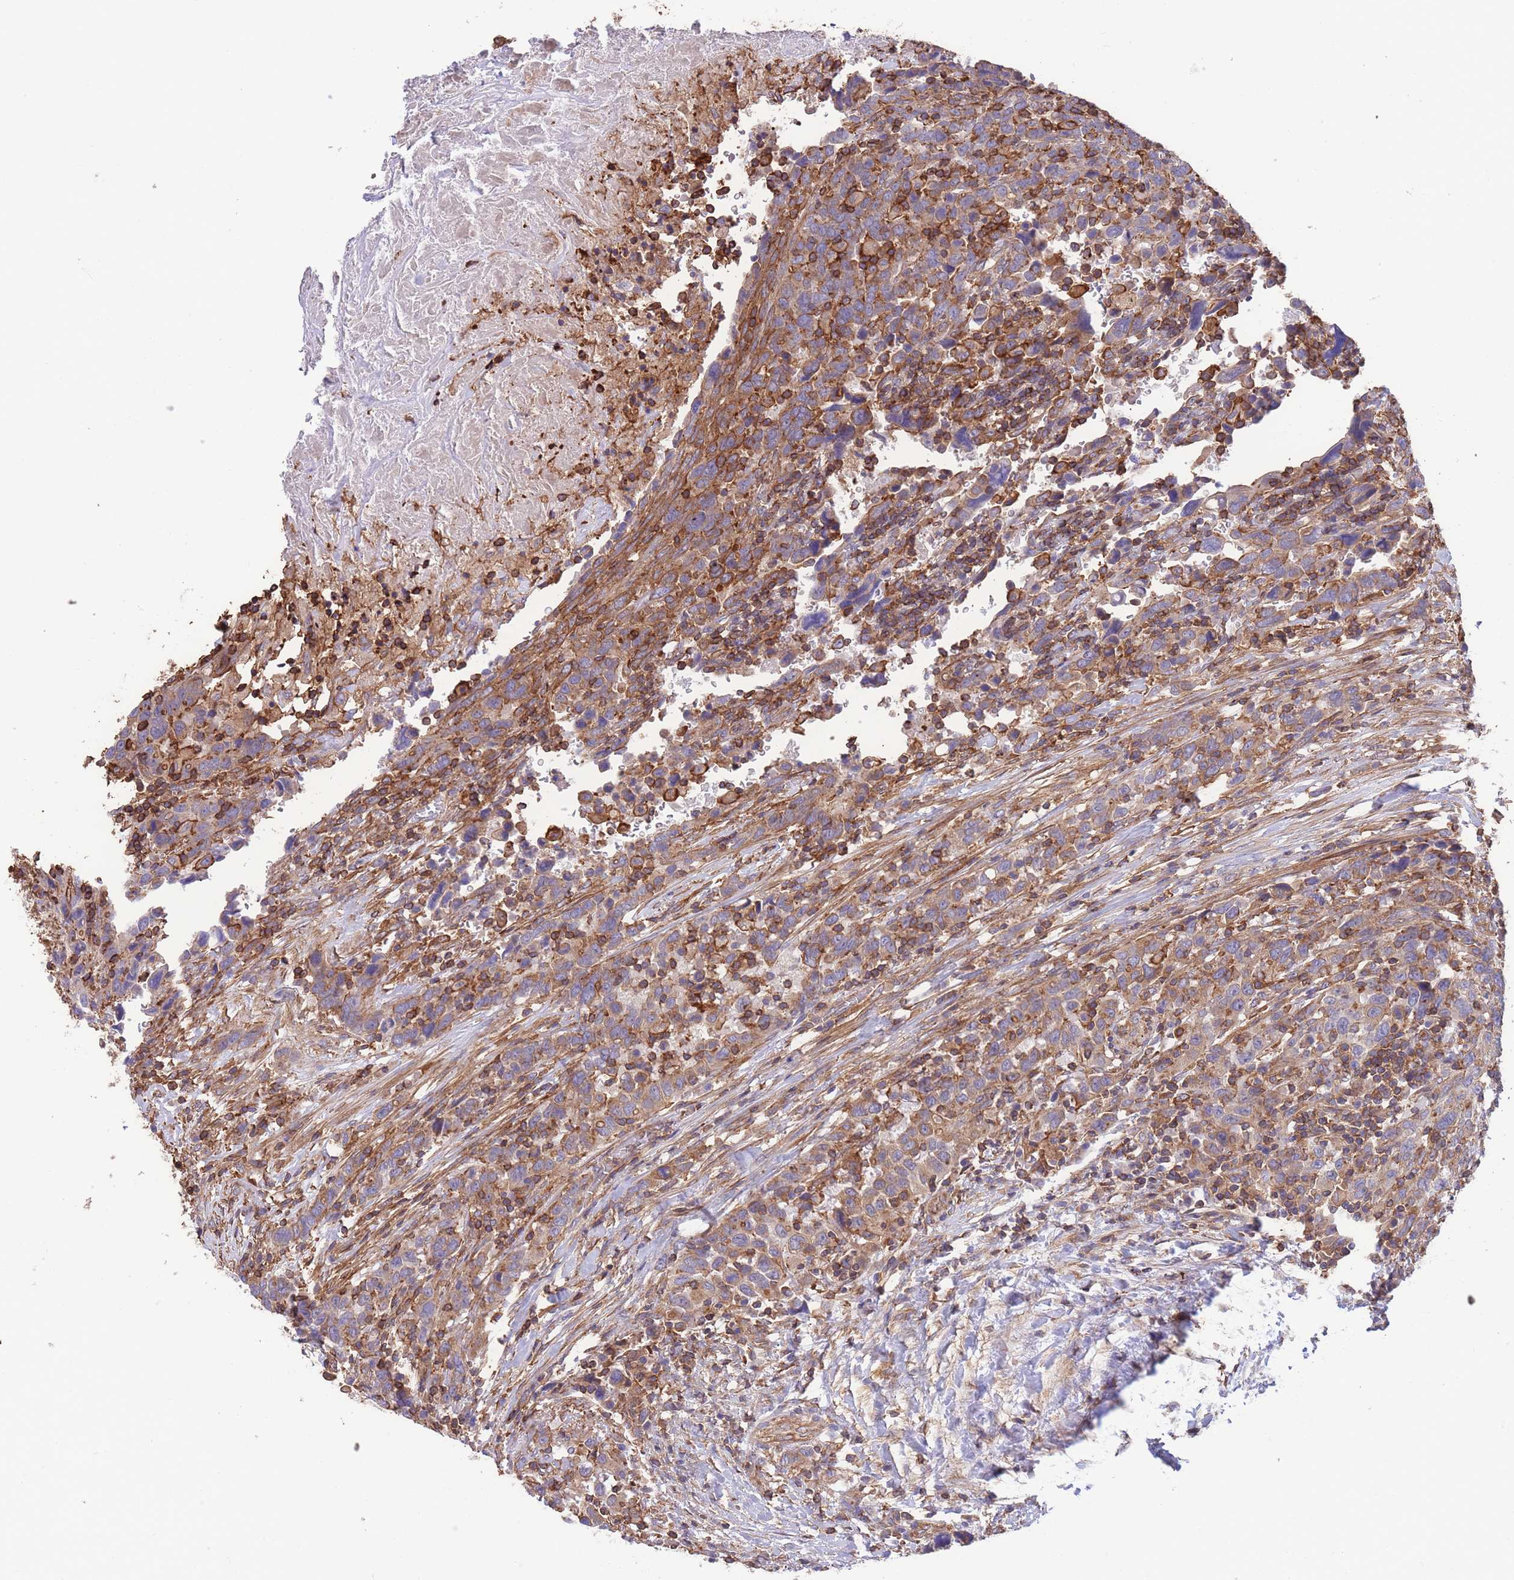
{"staining": {"intensity": "moderate", "quantity": ">75%", "location": "cytoplasmic/membranous"}, "tissue": "urothelial cancer", "cell_type": "Tumor cells", "image_type": "cancer", "snomed": [{"axis": "morphology", "description": "Urothelial carcinoma, High grade"}, {"axis": "topography", "description": "Urinary bladder"}], "caption": "This is an image of immunohistochemistry staining of urothelial cancer, which shows moderate staining in the cytoplasmic/membranous of tumor cells.", "gene": "LRRN4CL", "patient": {"sex": "male", "age": 61}}